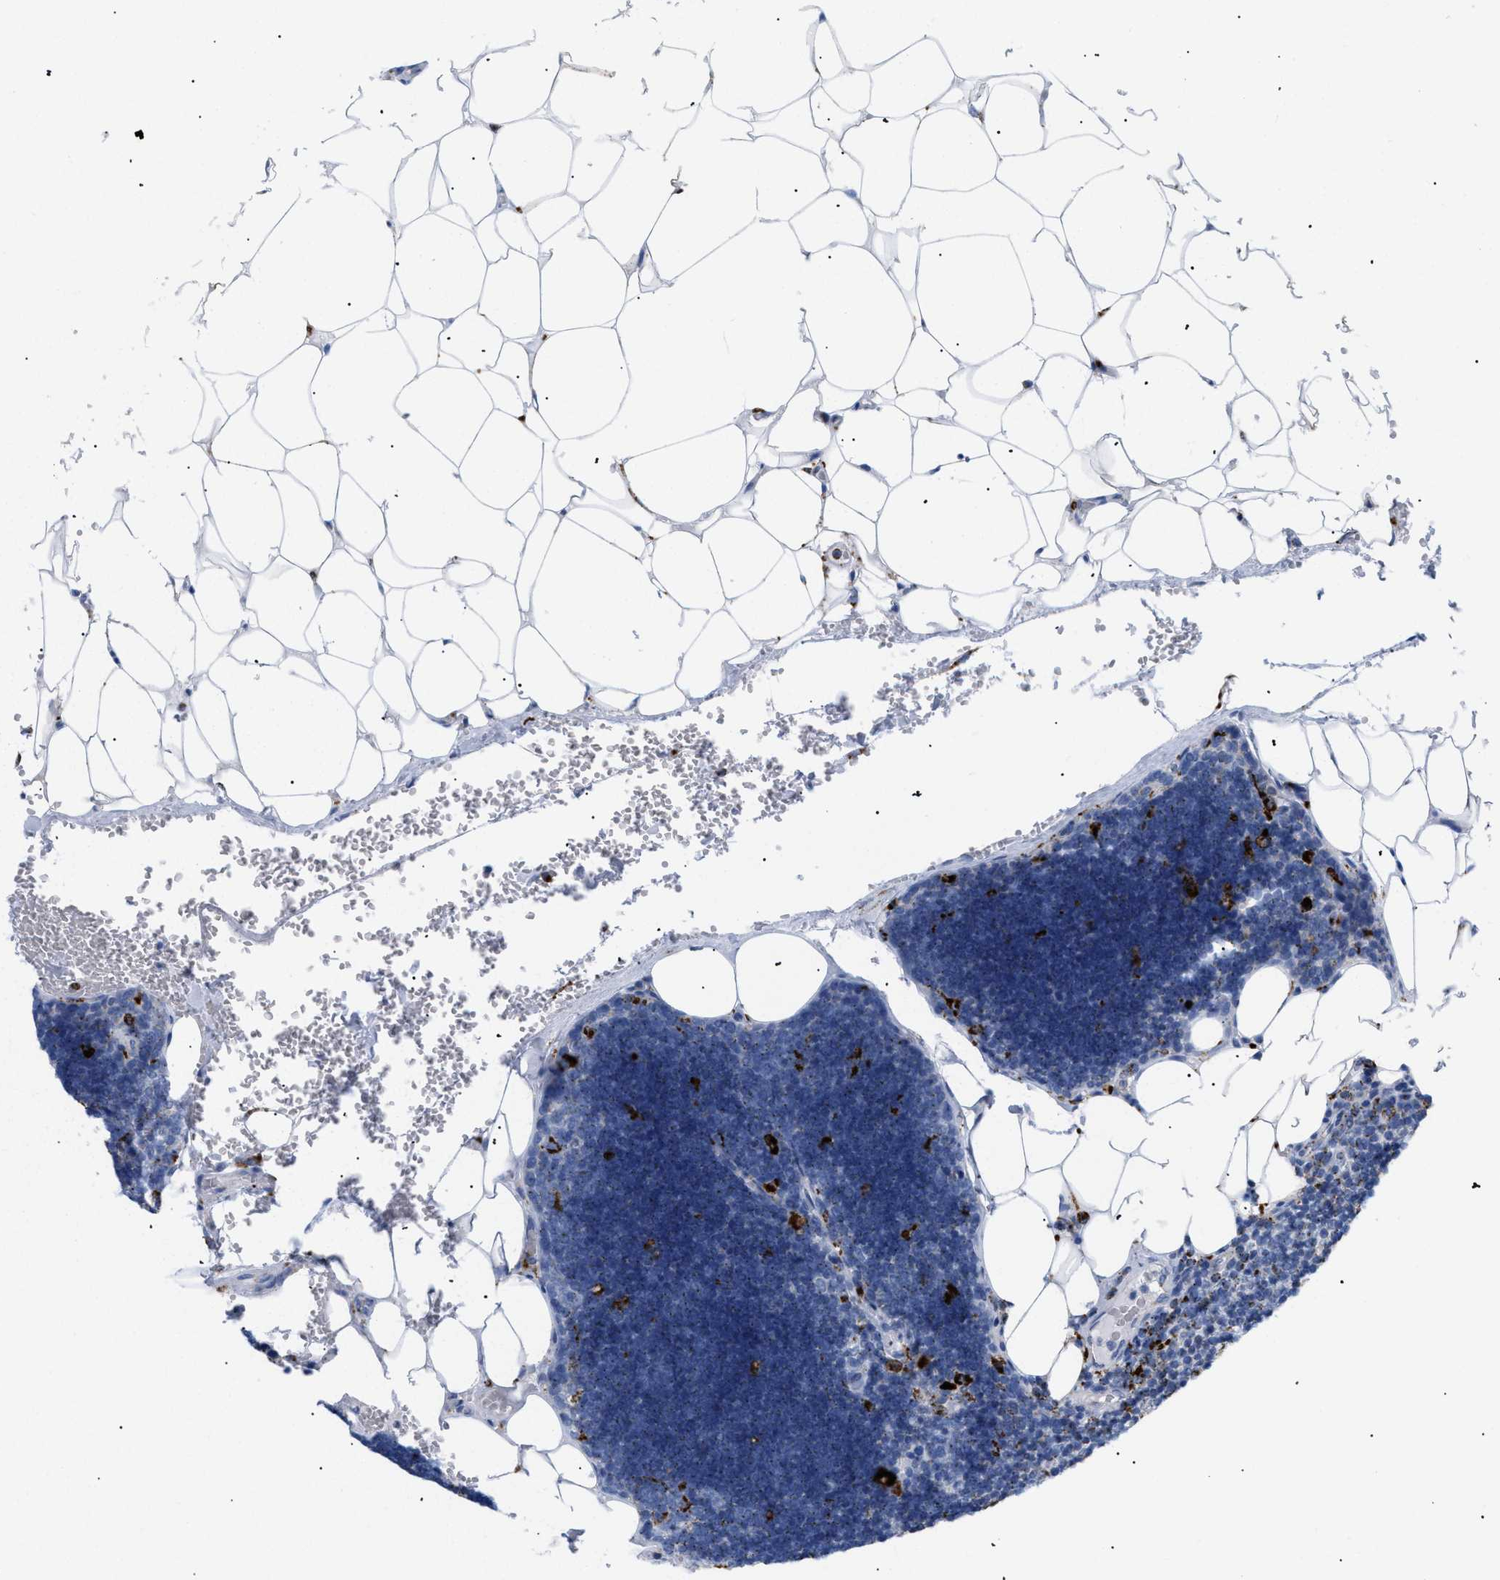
{"staining": {"intensity": "moderate", "quantity": "25%-75%", "location": "cytoplasmic/membranous"}, "tissue": "lymph node", "cell_type": "Germinal center cells", "image_type": "normal", "snomed": [{"axis": "morphology", "description": "Normal tissue, NOS"}, {"axis": "topography", "description": "Lymph node"}], "caption": "Brown immunohistochemical staining in normal lymph node shows moderate cytoplasmic/membranous expression in approximately 25%-75% of germinal center cells.", "gene": "DRAM2", "patient": {"sex": "male", "age": 33}}